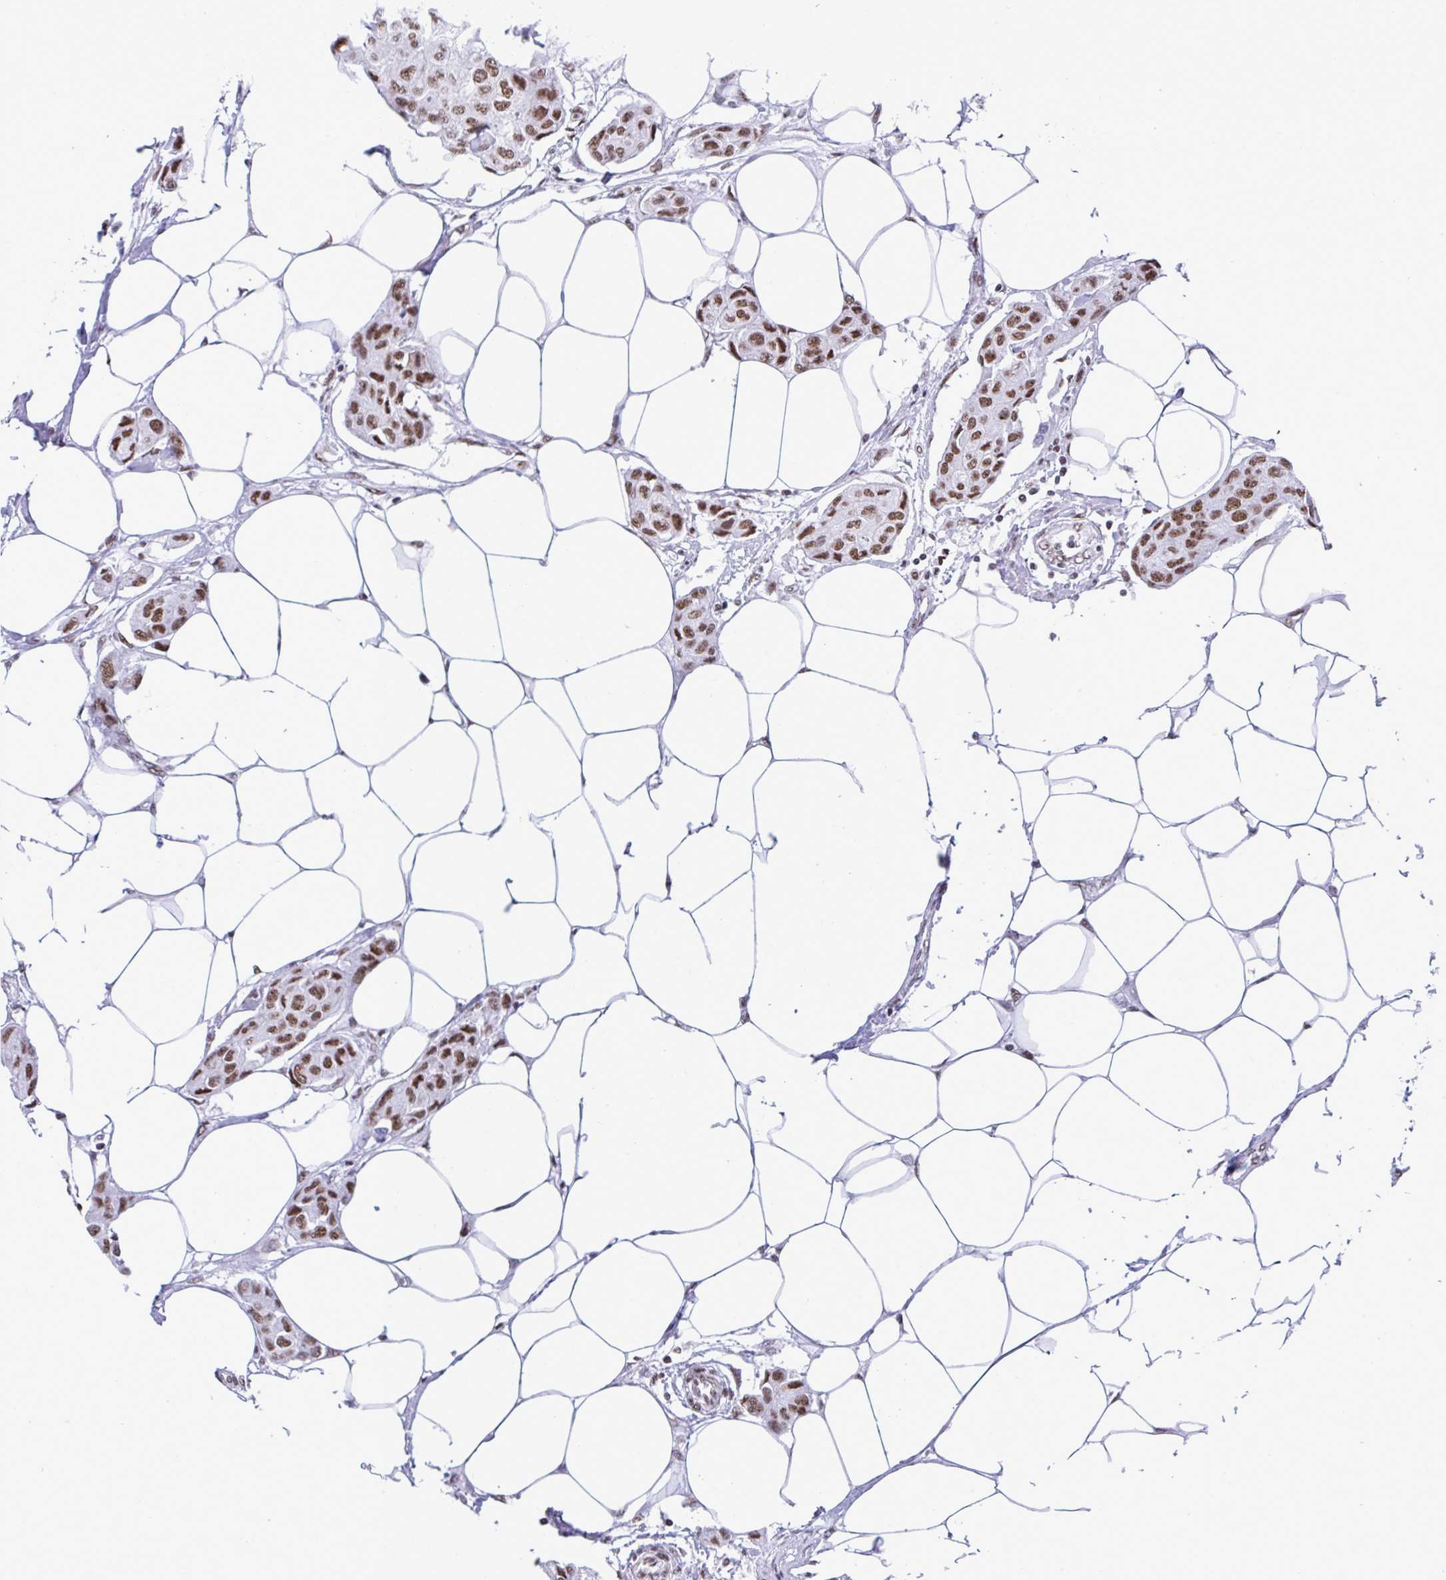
{"staining": {"intensity": "moderate", "quantity": ">75%", "location": "nuclear"}, "tissue": "breast cancer", "cell_type": "Tumor cells", "image_type": "cancer", "snomed": [{"axis": "morphology", "description": "Duct carcinoma"}, {"axis": "topography", "description": "Breast"}, {"axis": "topography", "description": "Lymph node"}], "caption": "Immunohistochemistry of human breast infiltrating ductal carcinoma displays medium levels of moderate nuclear expression in approximately >75% of tumor cells.", "gene": "DDX52", "patient": {"sex": "female", "age": 80}}